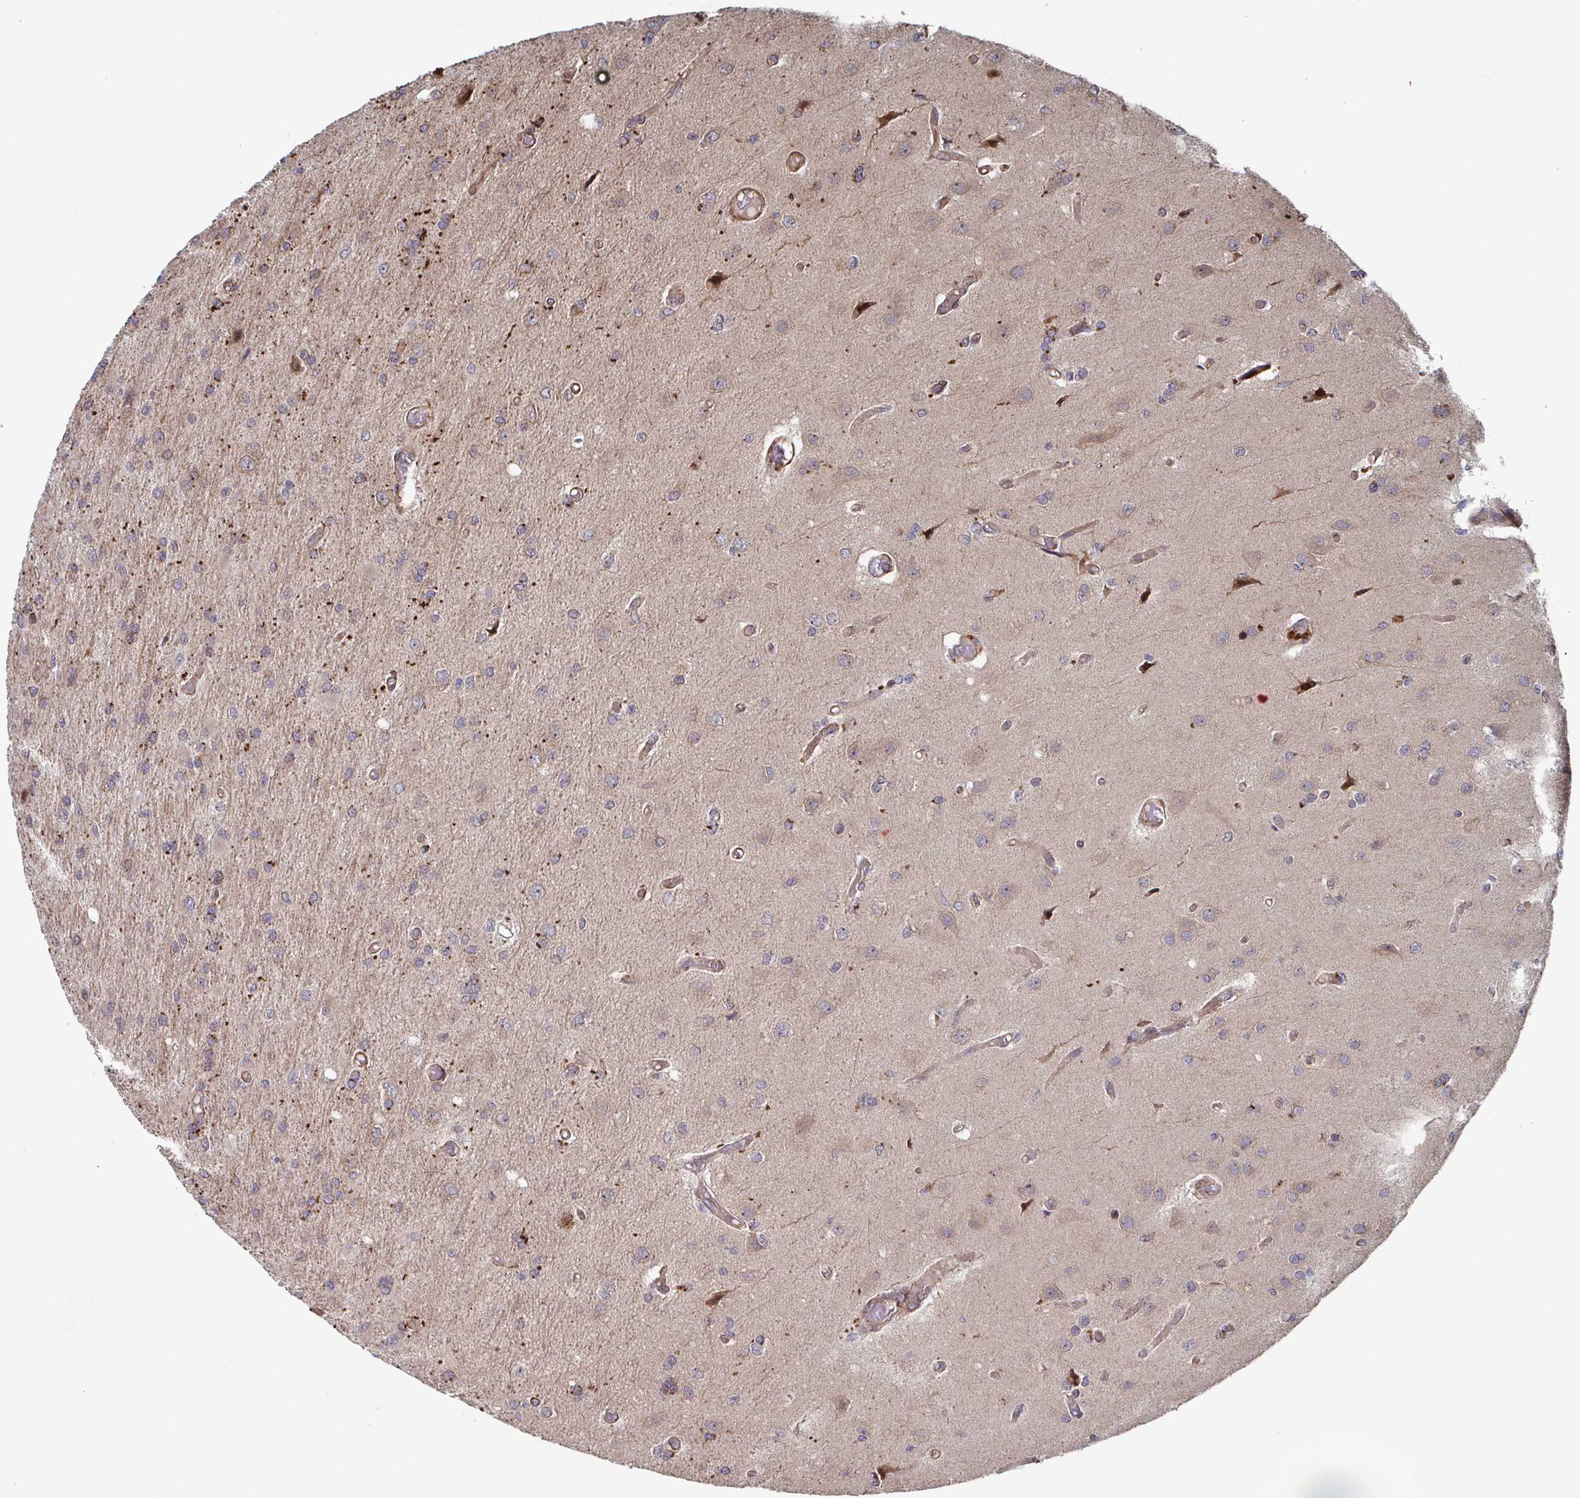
{"staining": {"intensity": "negative", "quantity": "none", "location": "none"}, "tissue": "glioma", "cell_type": "Tumor cells", "image_type": "cancer", "snomed": [{"axis": "morphology", "description": "Glioma, malignant, High grade"}, {"axis": "topography", "description": "Brain"}], "caption": "There is no significant staining in tumor cells of glioma.", "gene": "DVL3", "patient": {"sex": "female", "age": 70}}